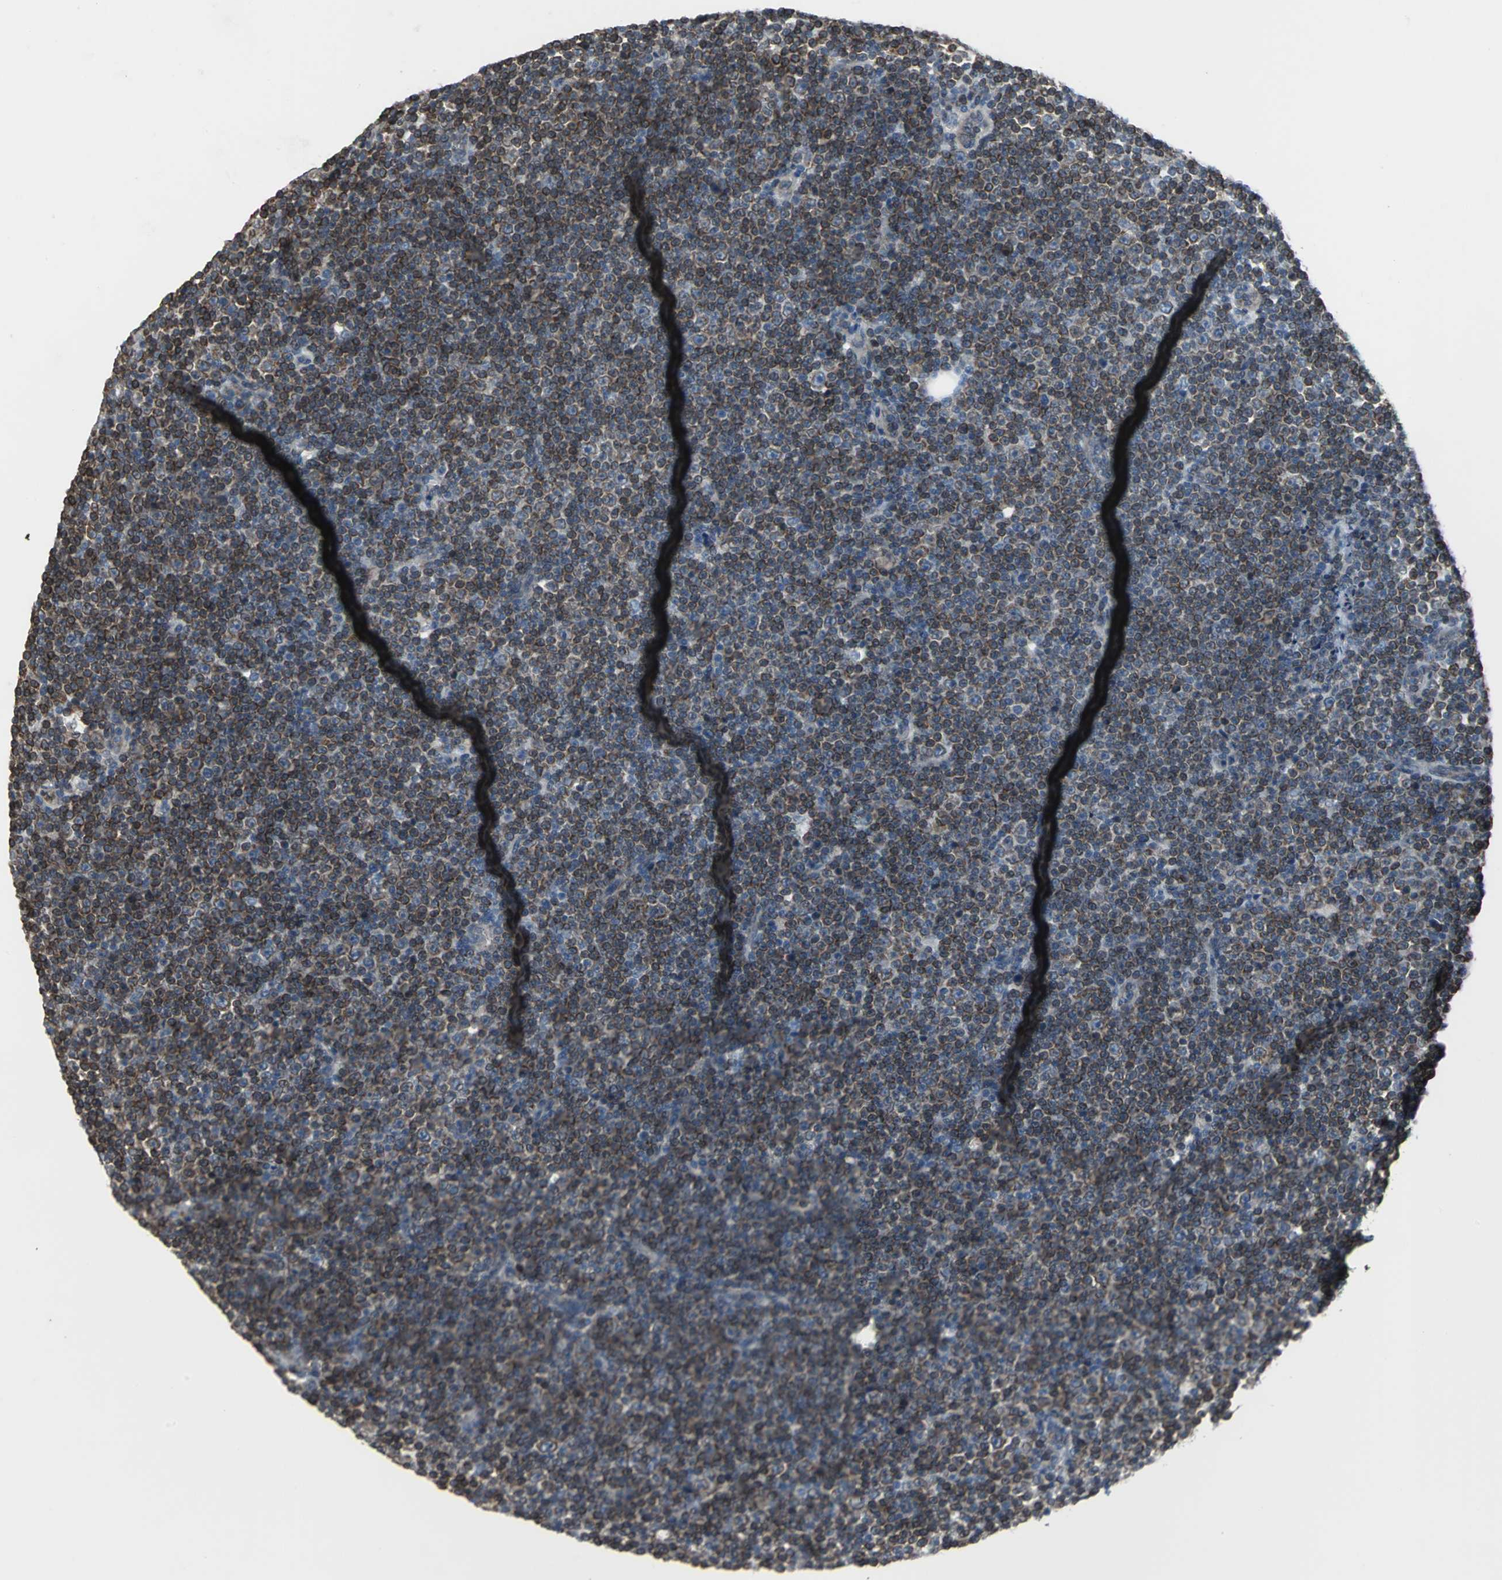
{"staining": {"intensity": "moderate", "quantity": "25%-75%", "location": "cytoplasmic/membranous"}, "tissue": "lymphoma", "cell_type": "Tumor cells", "image_type": "cancer", "snomed": [{"axis": "morphology", "description": "Malignant lymphoma, non-Hodgkin's type, Low grade"}, {"axis": "topography", "description": "Lymph node"}], "caption": "Tumor cells demonstrate medium levels of moderate cytoplasmic/membranous expression in about 25%-75% of cells in lymphoma. The protein of interest is shown in brown color, while the nuclei are stained blue.", "gene": "SYVN1", "patient": {"sex": "female", "age": 67}}